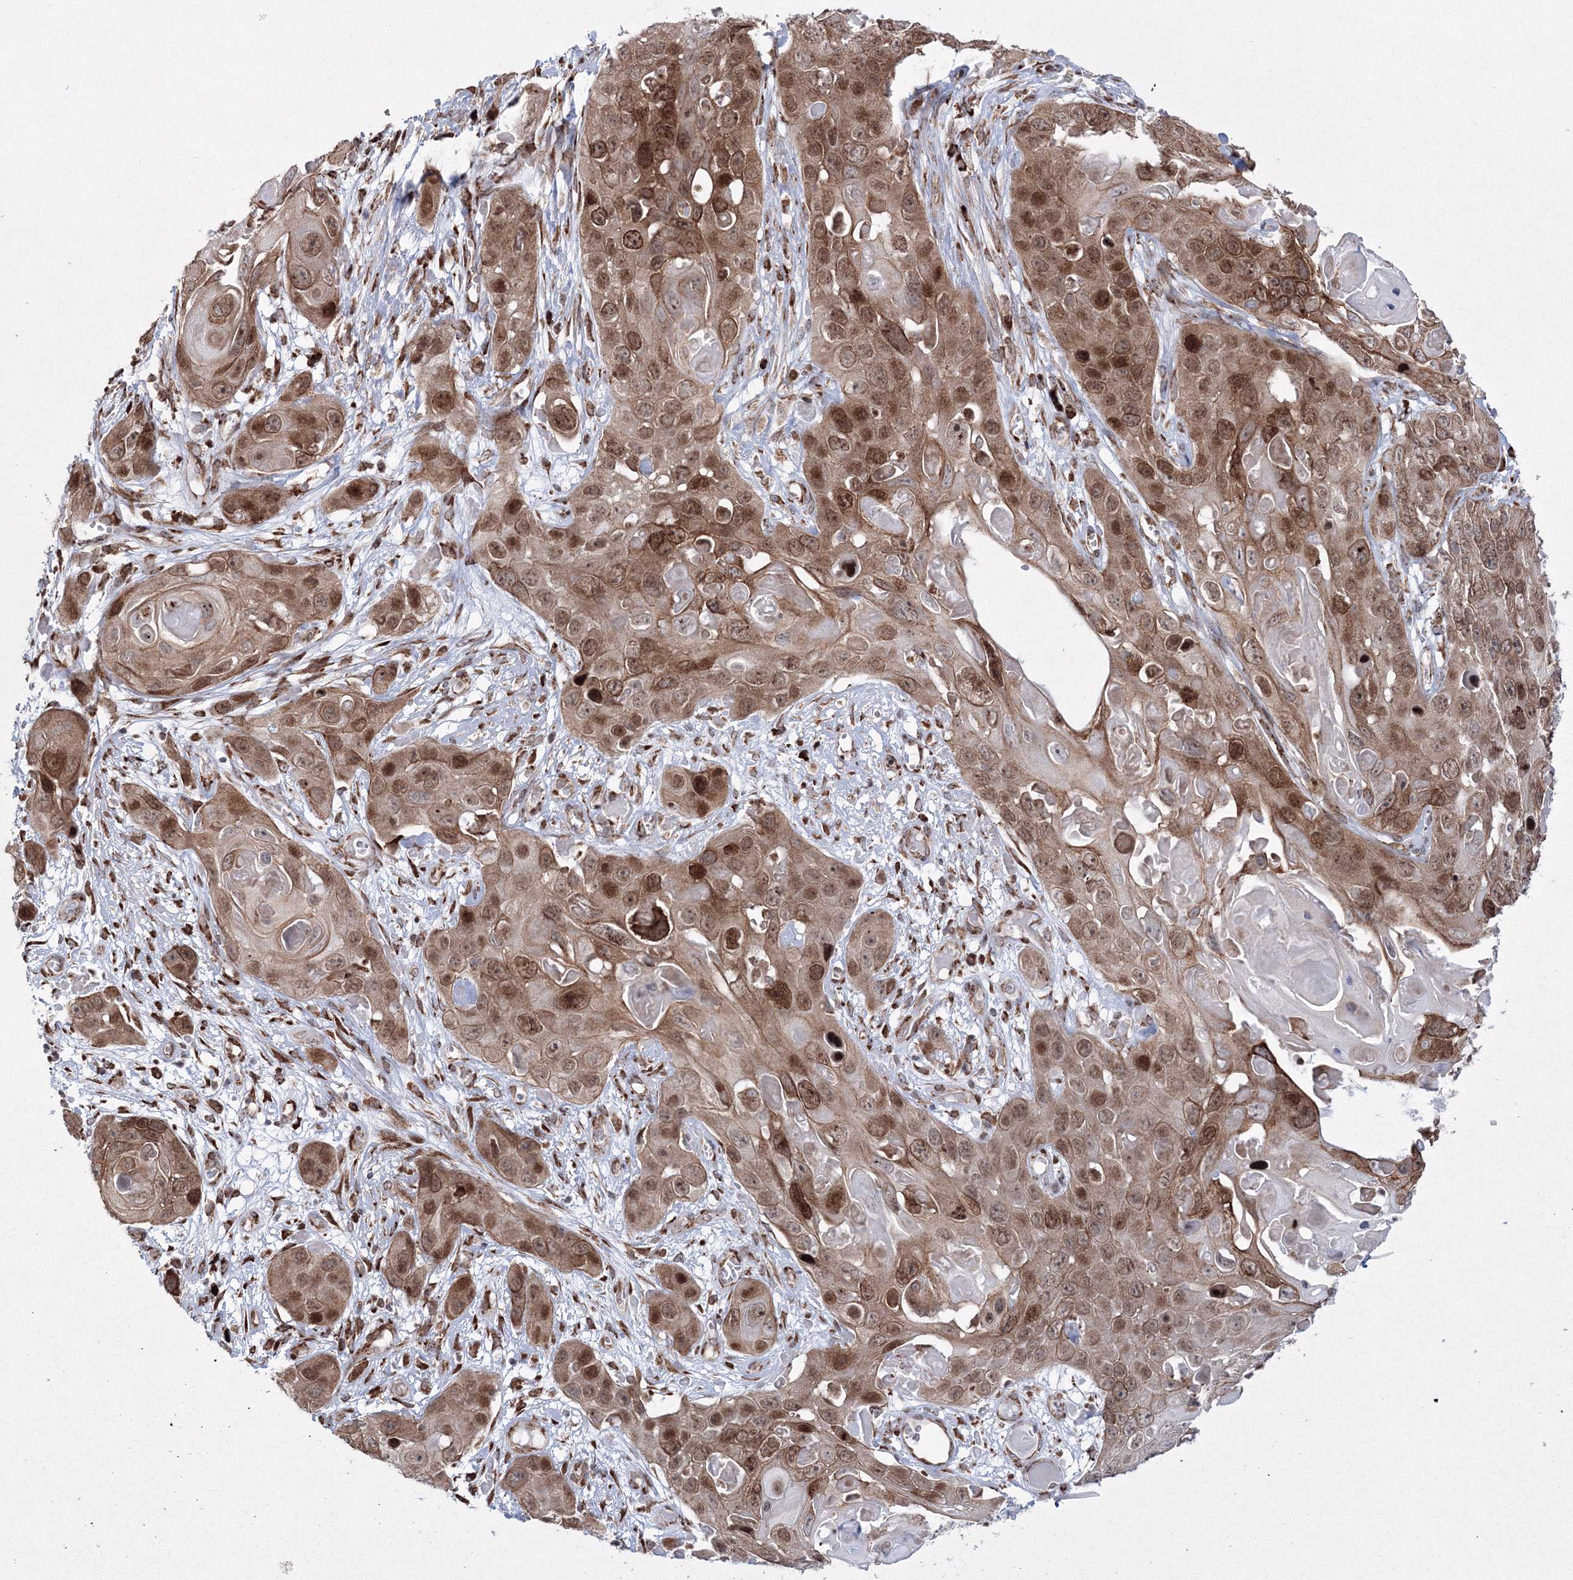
{"staining": {"intensity": "moderate", "quantity": ">75%", "location": "cytoplasmic/membranous,nuclear"}, "tissue": "skin cancer", "cell_type": "Tumor cells", "image_type": "cancer", "snomed": [{"axis": "morphology", "description": "Squamous cell carcinoma, NOS"}, {"axis": "topography", "description": "Skin"}], "caption": "A brown stain highlights moderate cytoplasmic/membranous and nuclear positivity of a protein in human skin squamous cell carcinoma tumor cells.", "gene": "EFCAB12", "patient": {"sex": "male", "age": 55}}